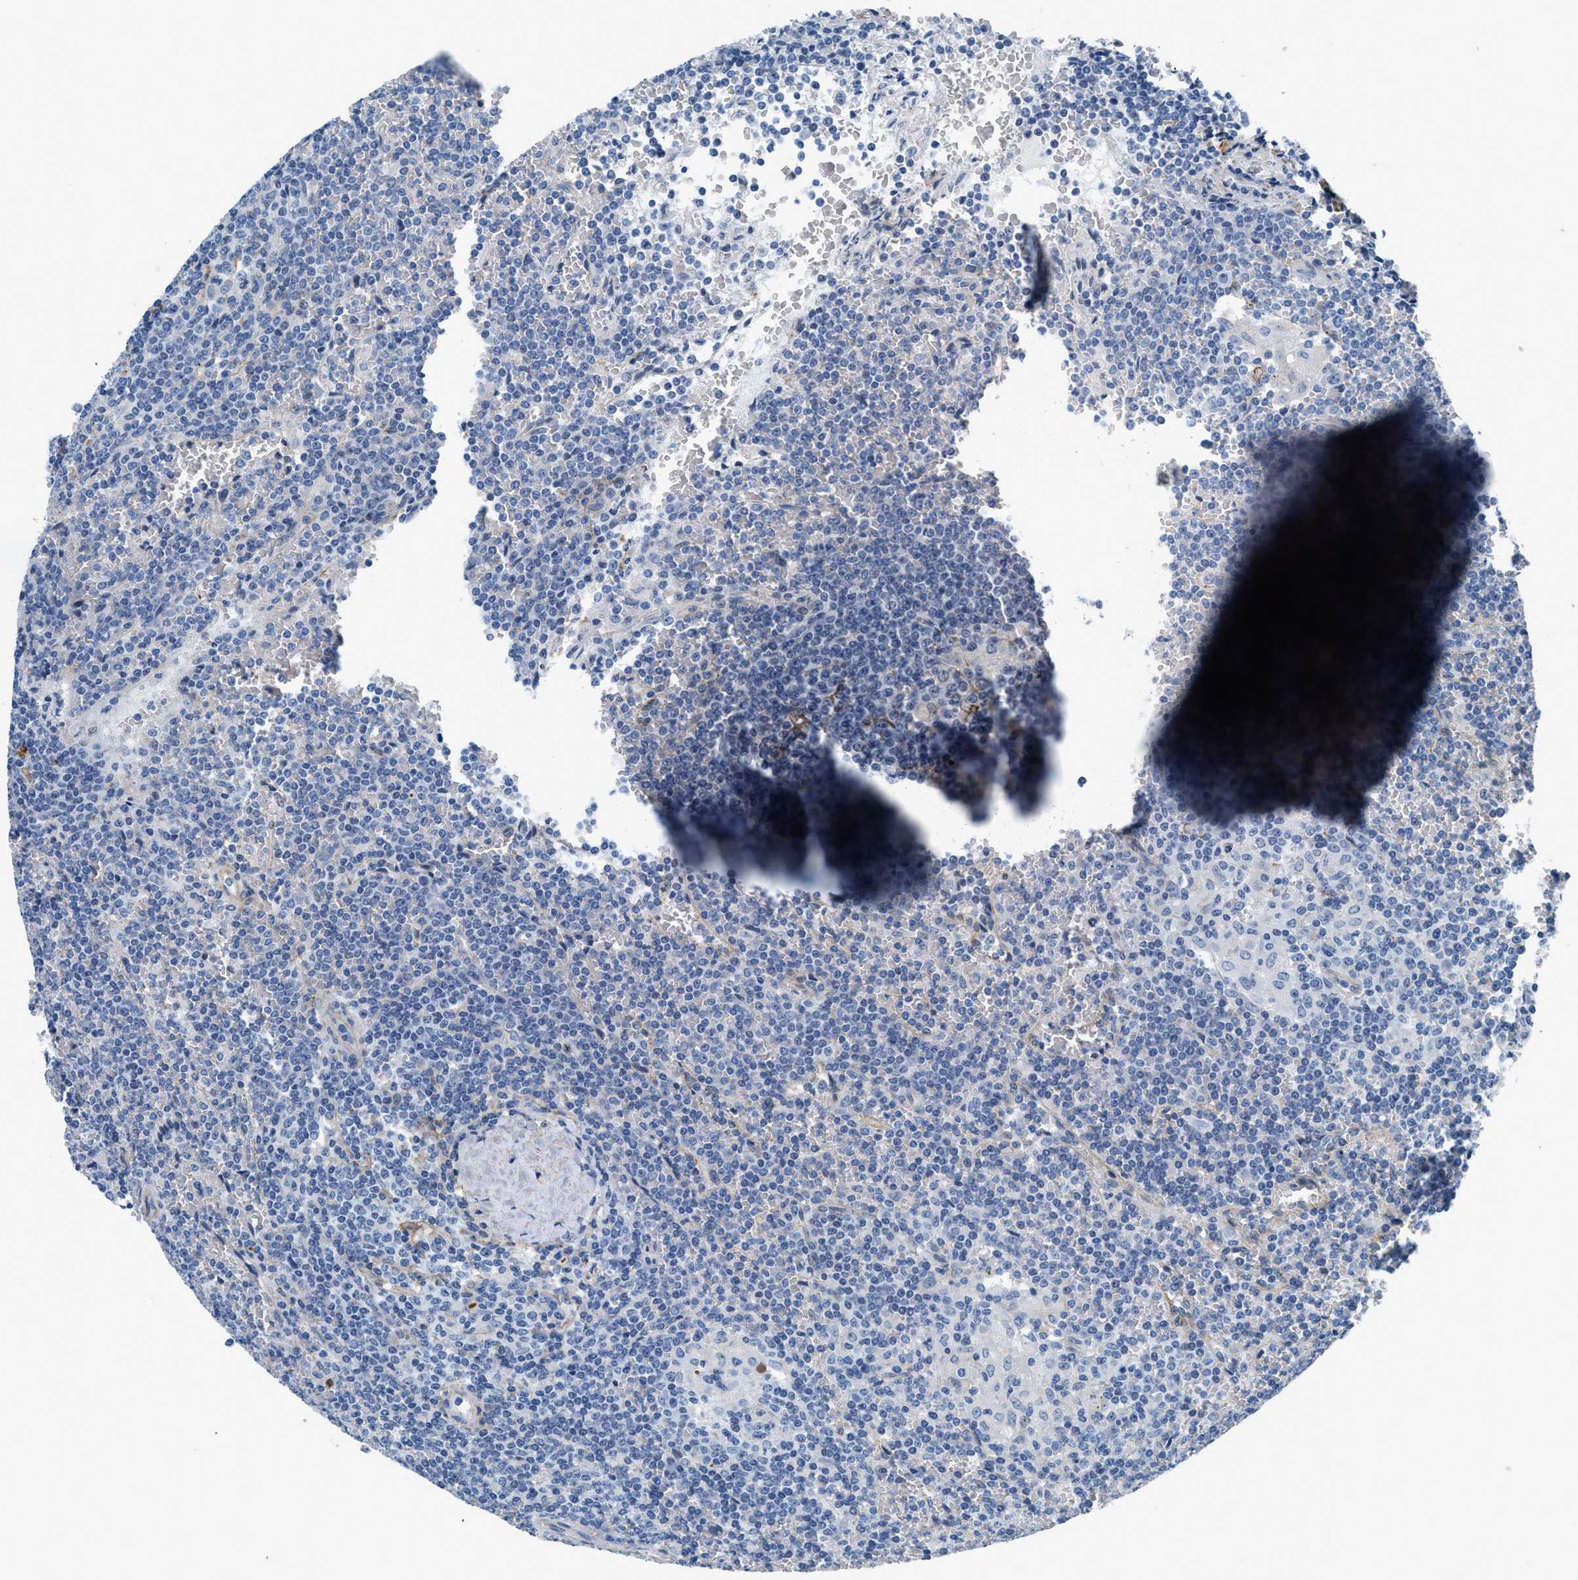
{"staining": {"intensity": "negative", "quantity": "none", "location": "none"}, "tissue": "lymphoma", "cell_type": "Tumor cells", "image_type": "cancer", "snomed": [{"axis": "morphology", "description": "Malignant lymphoma, non-Hodgkin's type, Low grade"}, {"axis": "topography", "description": "Spleen"}], "caption": "The immunohistochemistry photomicrograph has no significant staining in tumor cells of malignant lymphoma, non-Hodgkin's type (low-grade) tissue.", "gene": "FBN1", "patient": {"sex": "female", "age": 19}}